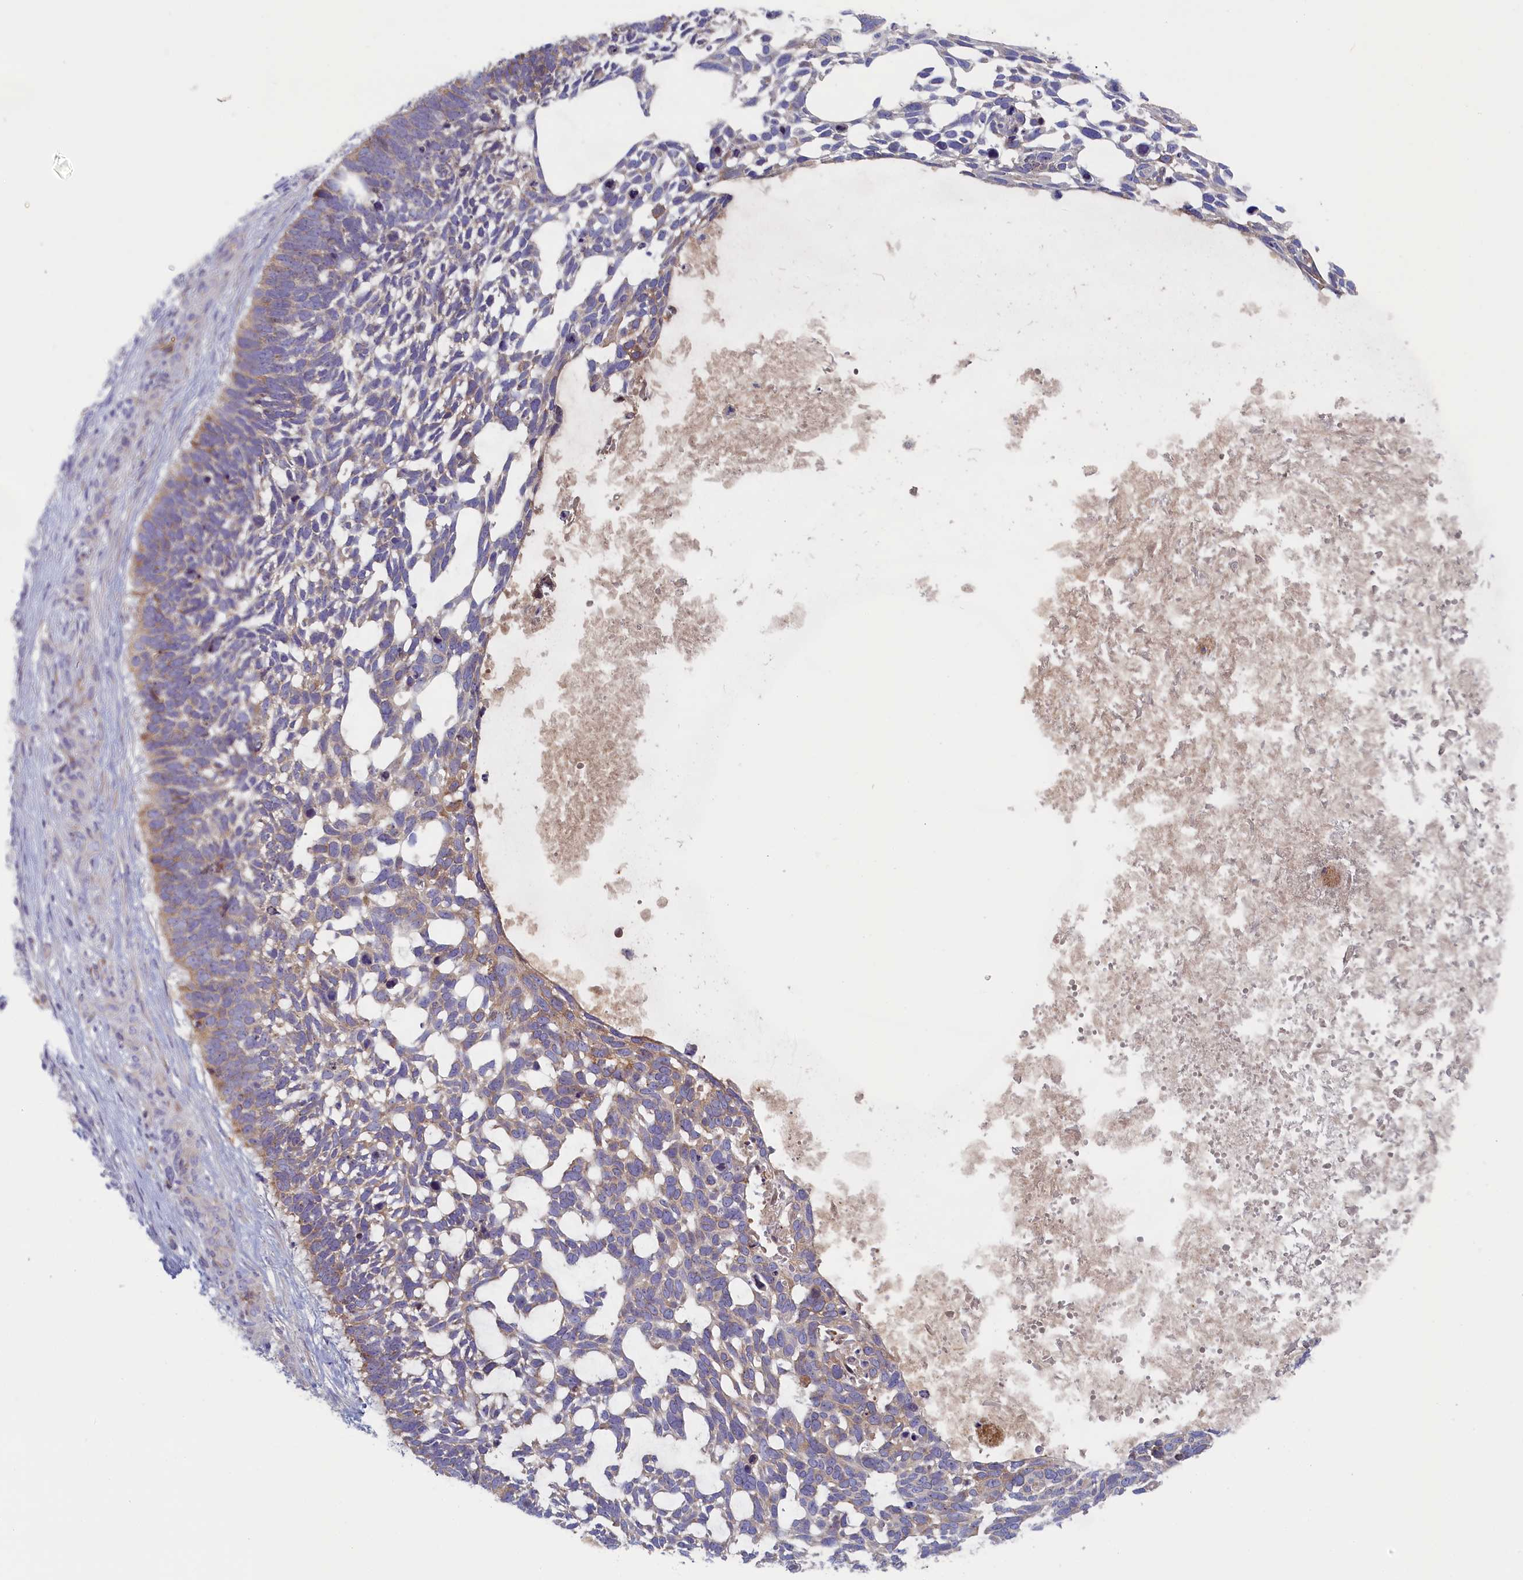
{"staining": {"intensity": "moderate", "quantity": "<25%", "location": "cytoplasmic/membranous"}, "tissue": "skin cancer", "cell_type": "Tumor cells", "image_type": "cancer", "snomed": [{"axis": "morphology", "description": "Basal cell carcinoma"}, {"axis": "topography", "description": "Skin"}], "caption": "IHC (DAB (3,3'-diaminobenzidine)) staining of human basal cell carcinoma (skin) reveals moderate cytoplasmic/membranous protein expression in approximately <25% of tumor cells.", "gene": "STX16", "patient": {"sex": "male", "age": 88}}